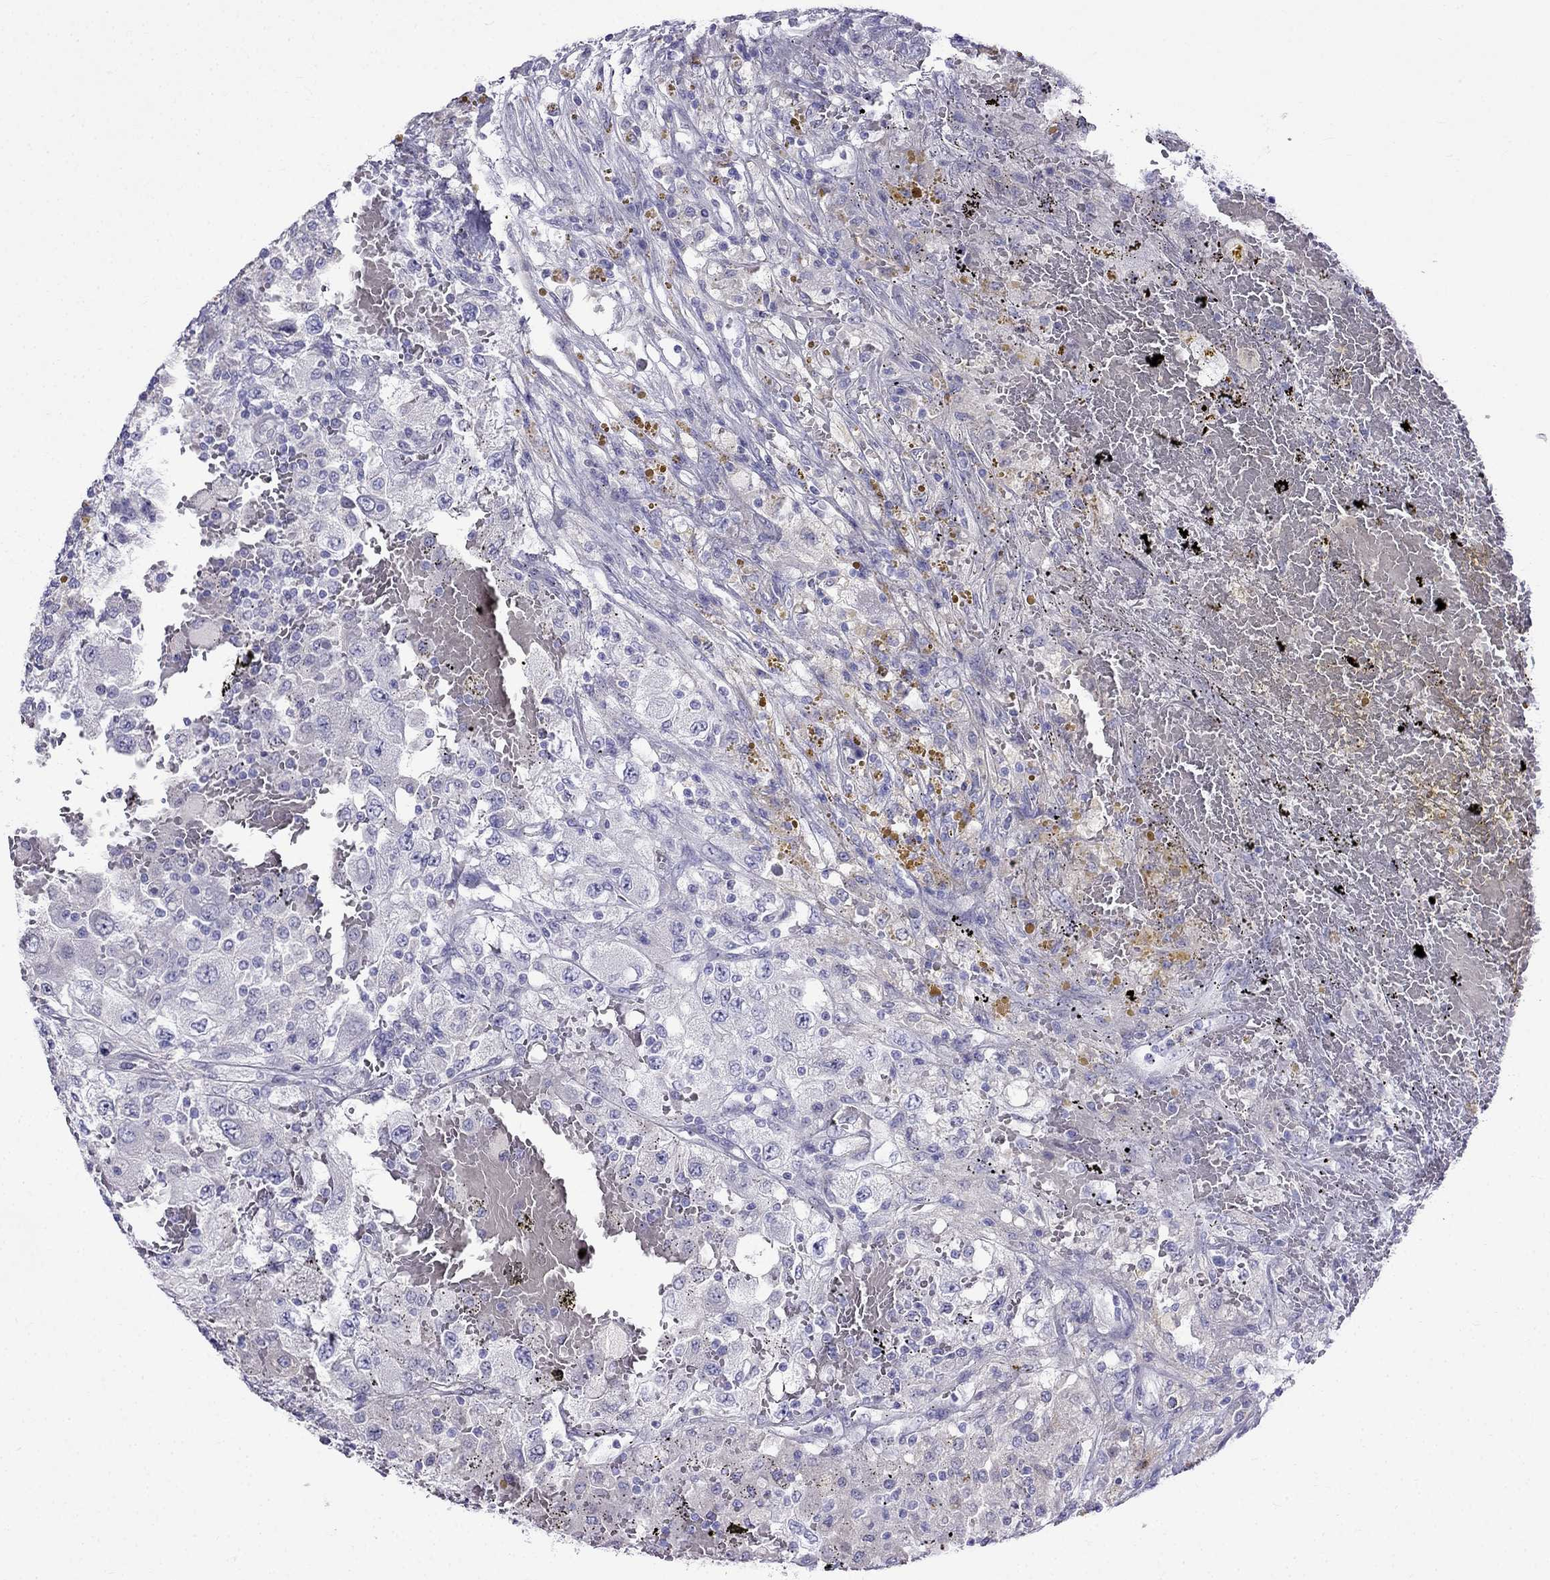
{"staining": {"intensity": "negative", "quantity": "none", "location": "none"}, "tissue": "renal cancer", "cell_type": "Tumor cells", "image_type": "cancer", "snomed": [{"axis": "morphology", "description": "Adenocarcinoma, NOS"}, {"axis": "topography", "description": "Kidney"}], "caption": "Immunohistochemistry (IHC) of human renal cancer (adenocarcinoma) displays no staining in tumor cells.", "gene": "PATE1", "patient": {"sex": "female", "age": 67}}